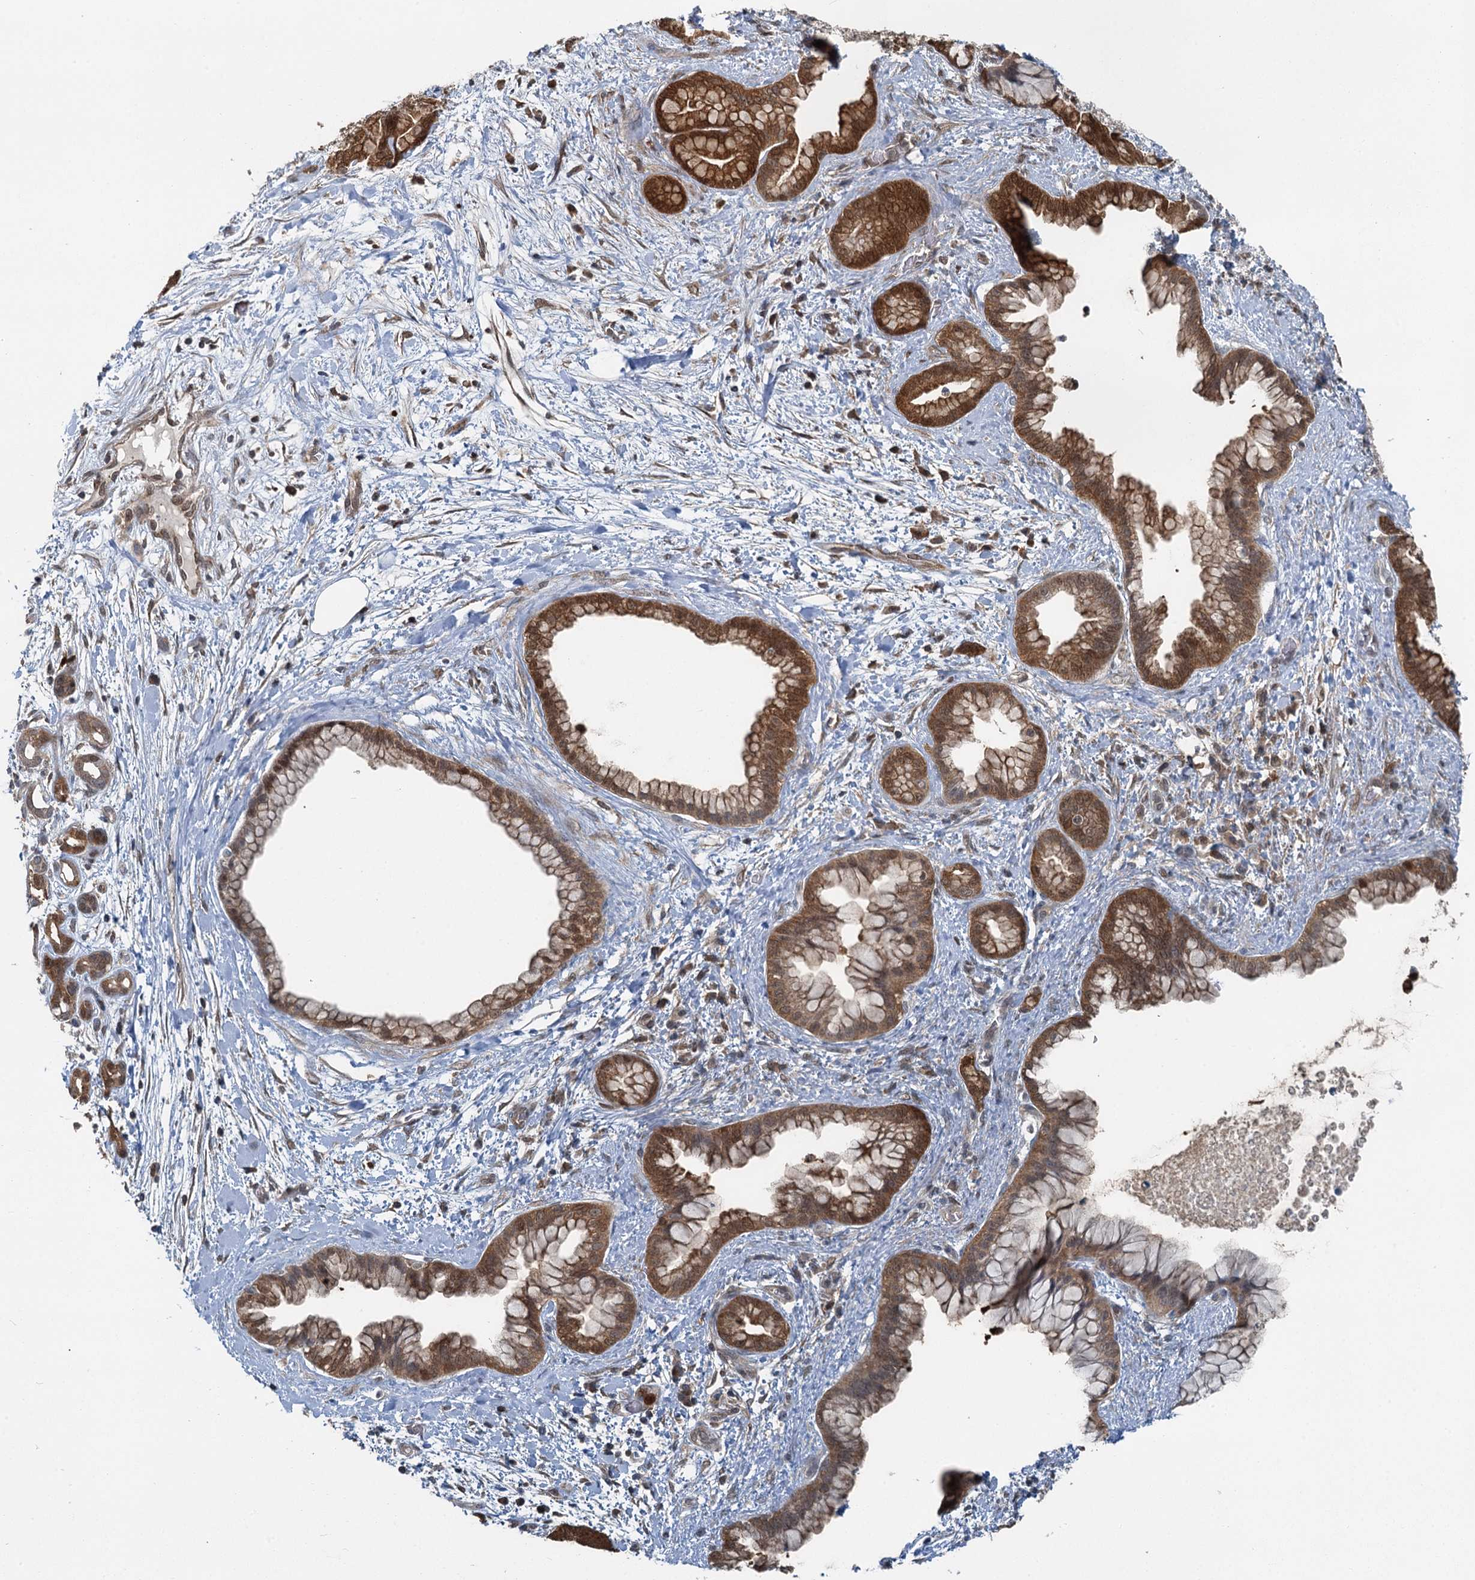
{"staining": {"intensity": "strong", "quantity": ">75%", "location": "cytoplasmic/membranous,nuclear"}, "tissue": "pancreatic cancer", "cell_type": "Tumor cells", "image_type": "cancer", "snomed": [{"axis": "morphology", "description": "Adenocarcinoma, NOS"}, {"axis": "topography", "description": "Pancreas"}], "caption": "Protein staining of adenocarcinoma (pancreatic) tissue demonstrates strong cytoplasmic/membranous and nuclear staining in about >75% of tumor cells.", "gene": "GPI", "patient": {"sex": "female", "age": 78}}